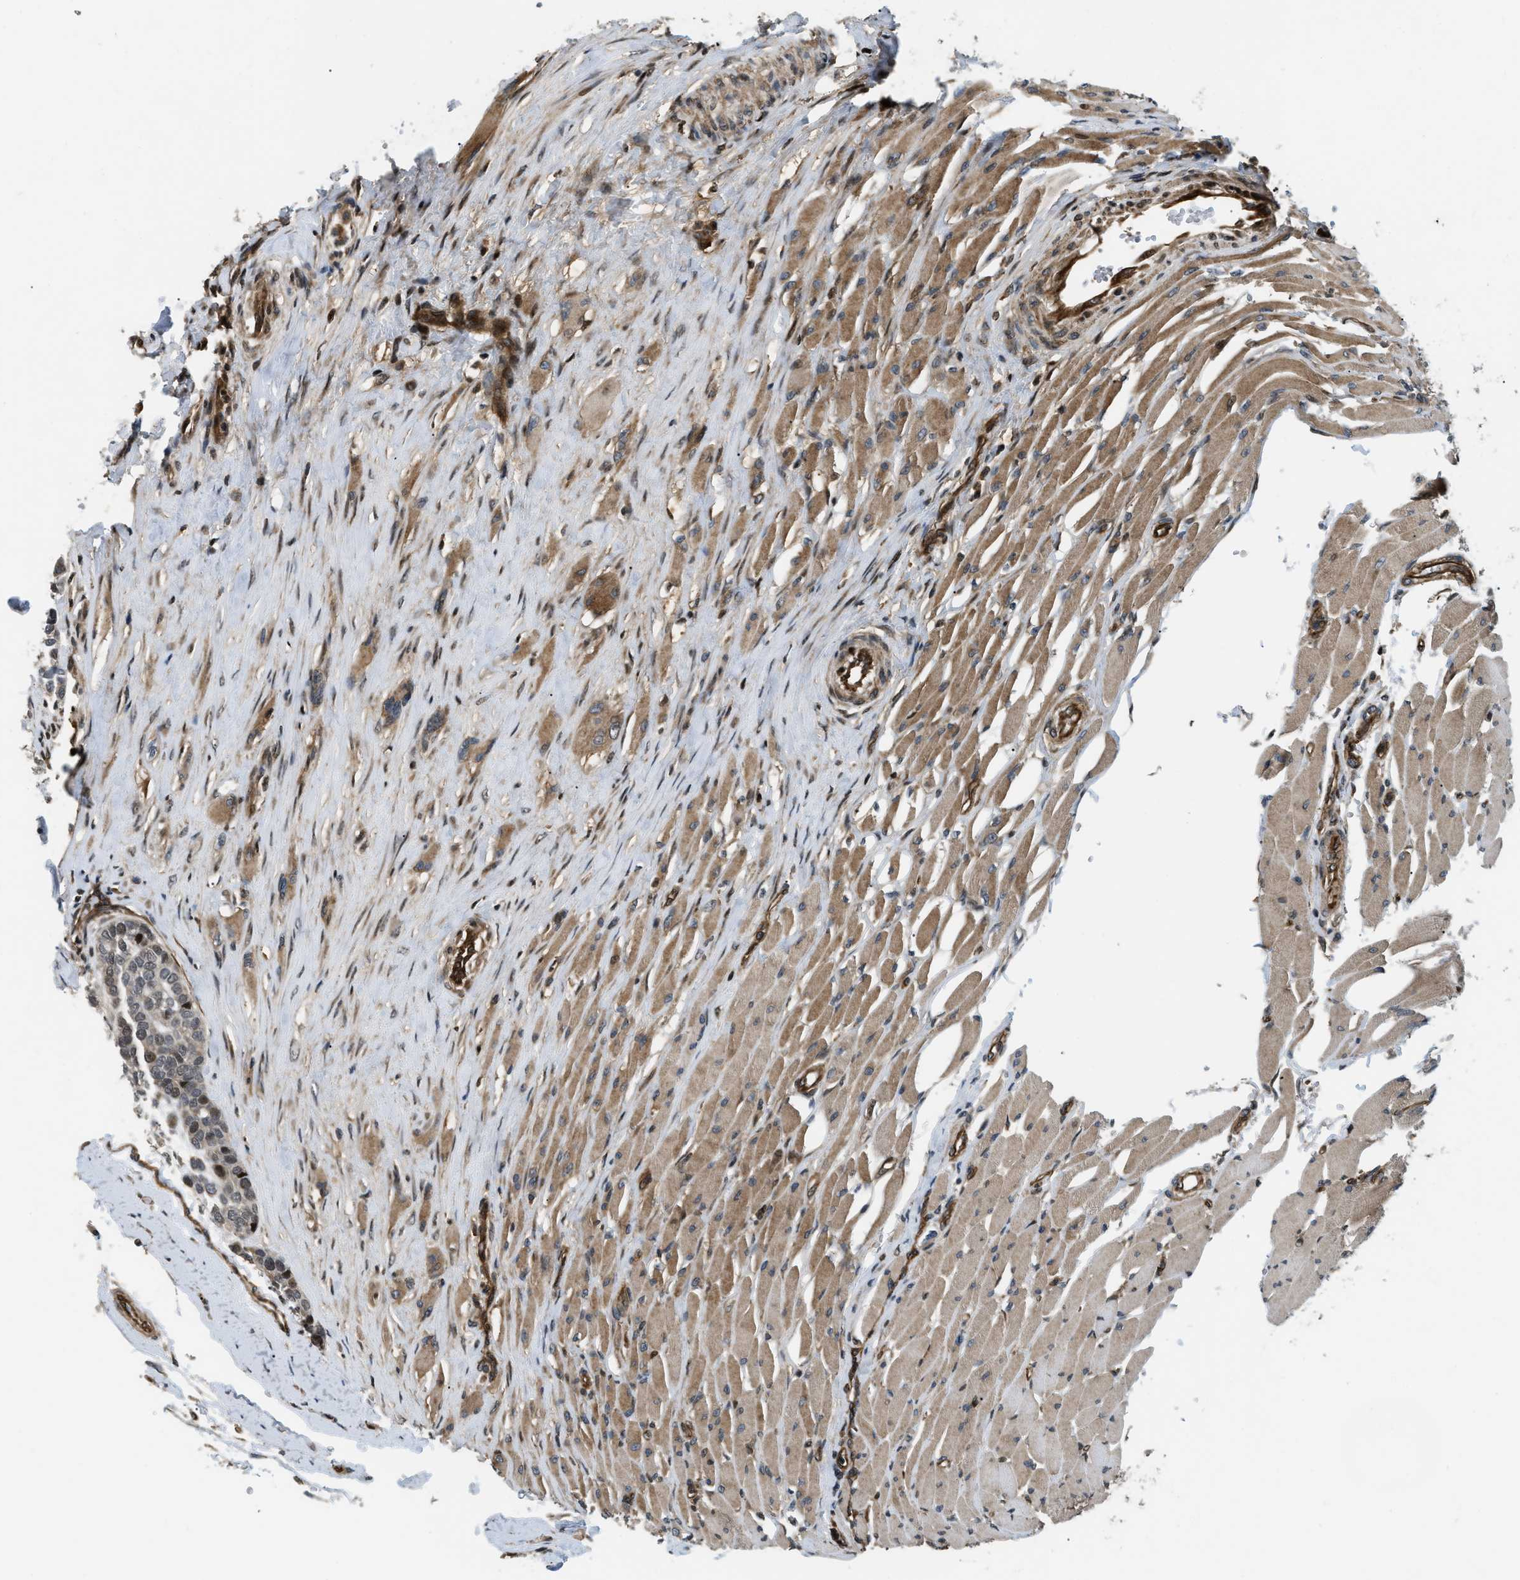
{"staining": {"intensity": "moderate", "quantity": "<25%", "location": "cytoplasmic/membranous,nuclear"}, "tissue": "head and neck cancer", "cell_type": "Tumor cells", "image_type": "cancer", "snomed": [{"axis": "morphology", "description": "Adenocarcinoma, NOS"}, {"axis": "morphology", "description": "Adenoma, NOS"}, {"axis": "topography", "description": "Head-Neck"}], "caption": "This image exhibits head and neck cancer (adenoma) stained with IHC to label a protein in brown. The cytoplasmic/membranous and nuclear of tumor cells show moderate positivity for the protein. Nuclei are counter-stained blue.", "gene": "LTA4H", "patient": {"sex": "female", "age": 55}}